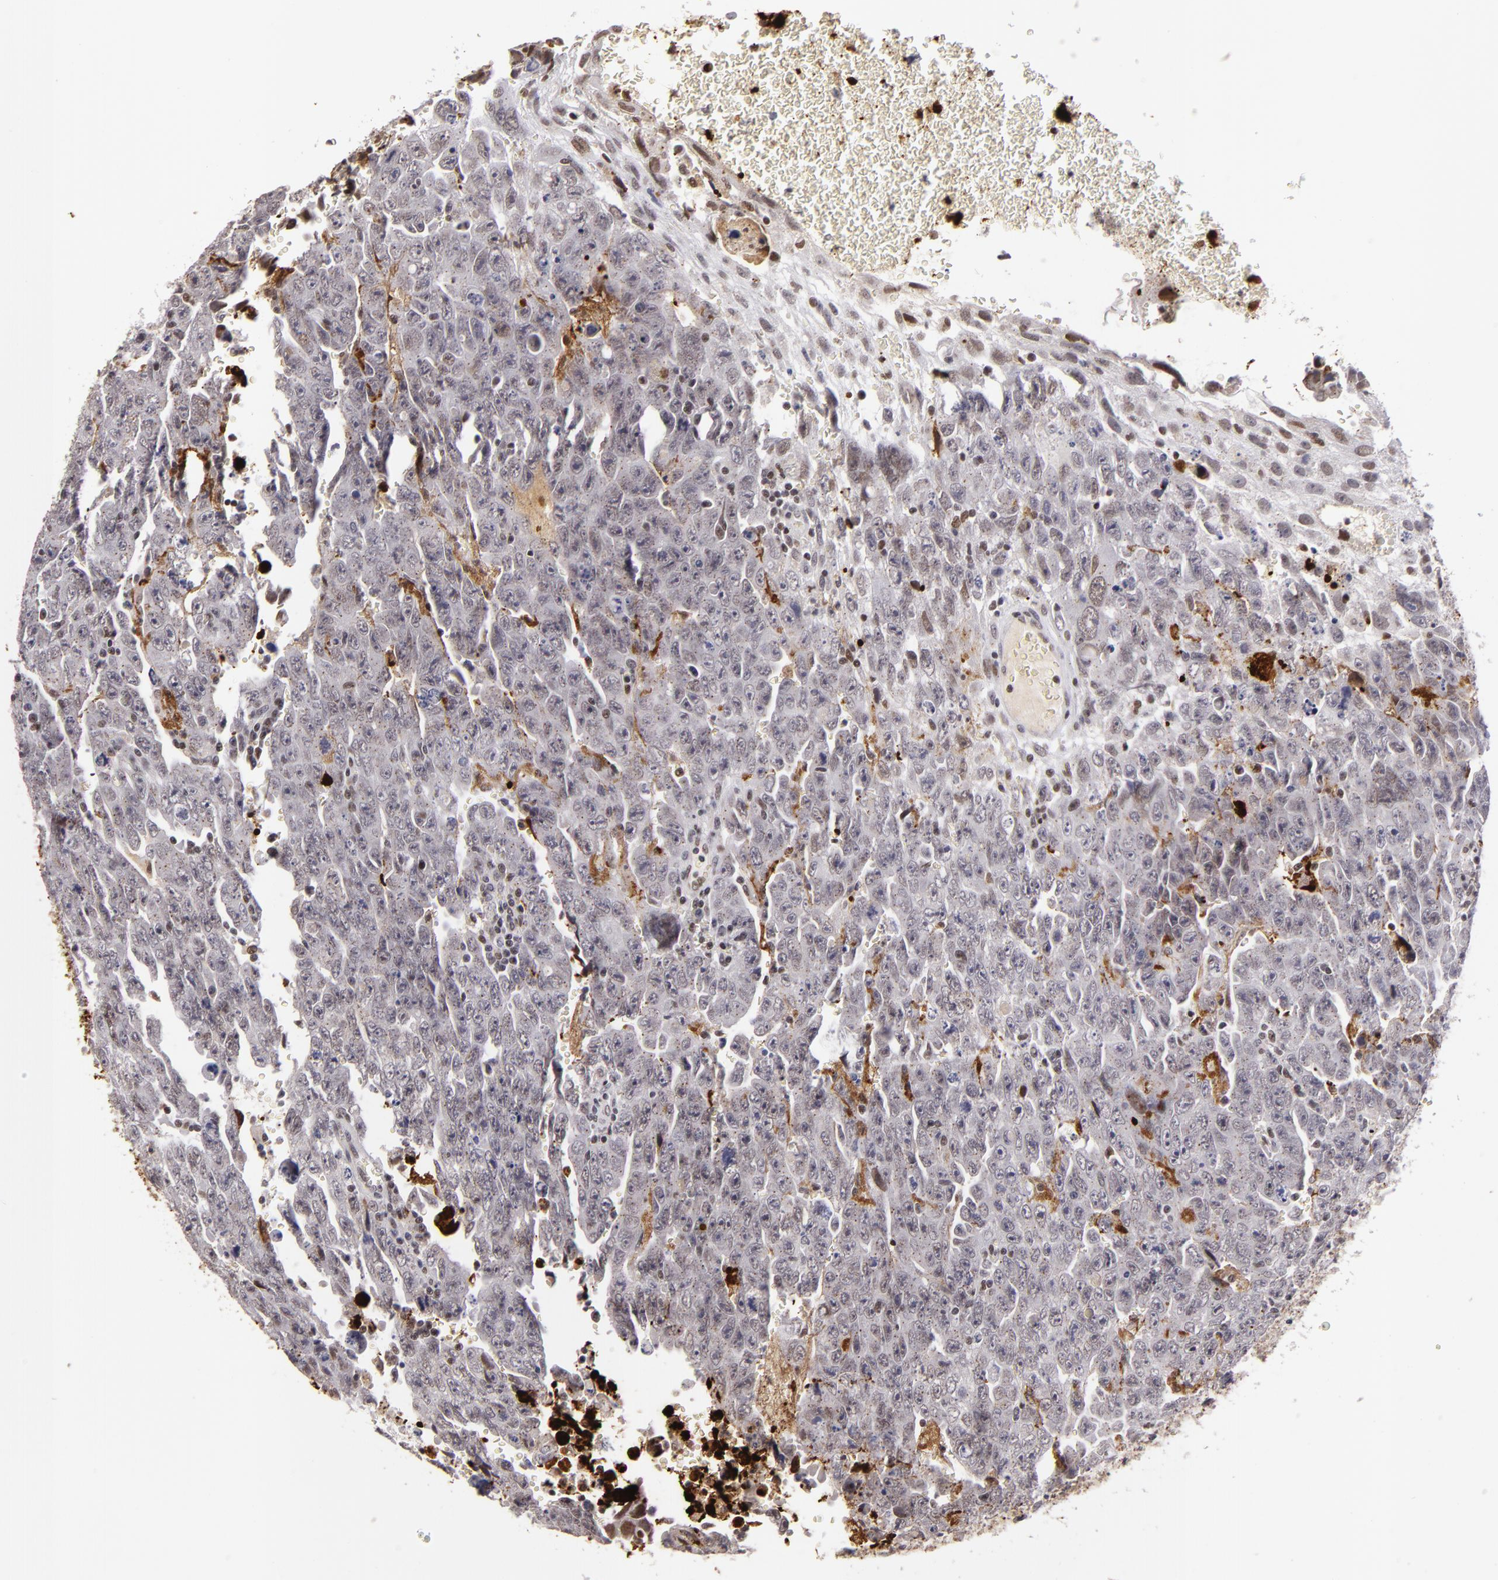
{"staining": {"intensity": "moderate", "quantity": "<25%", "location": "nuclear"}, "tissue": "testis cancer", "cell_type": "Tumor cells", "image_type": "cancer", "snomed": [{"axis": "morphology", "description": "Carcinoma, Embryonal, NOS"}, {"axis": "topography", "description": "Testis"}], "caption": "Tumor cells exhibit low levels of moderate nuclear staining in approximately <25% of cells in testis cancer (embryonal carcinoma).", "gene": "RXRG", "patient": {"sex": "male", "age": 28}}